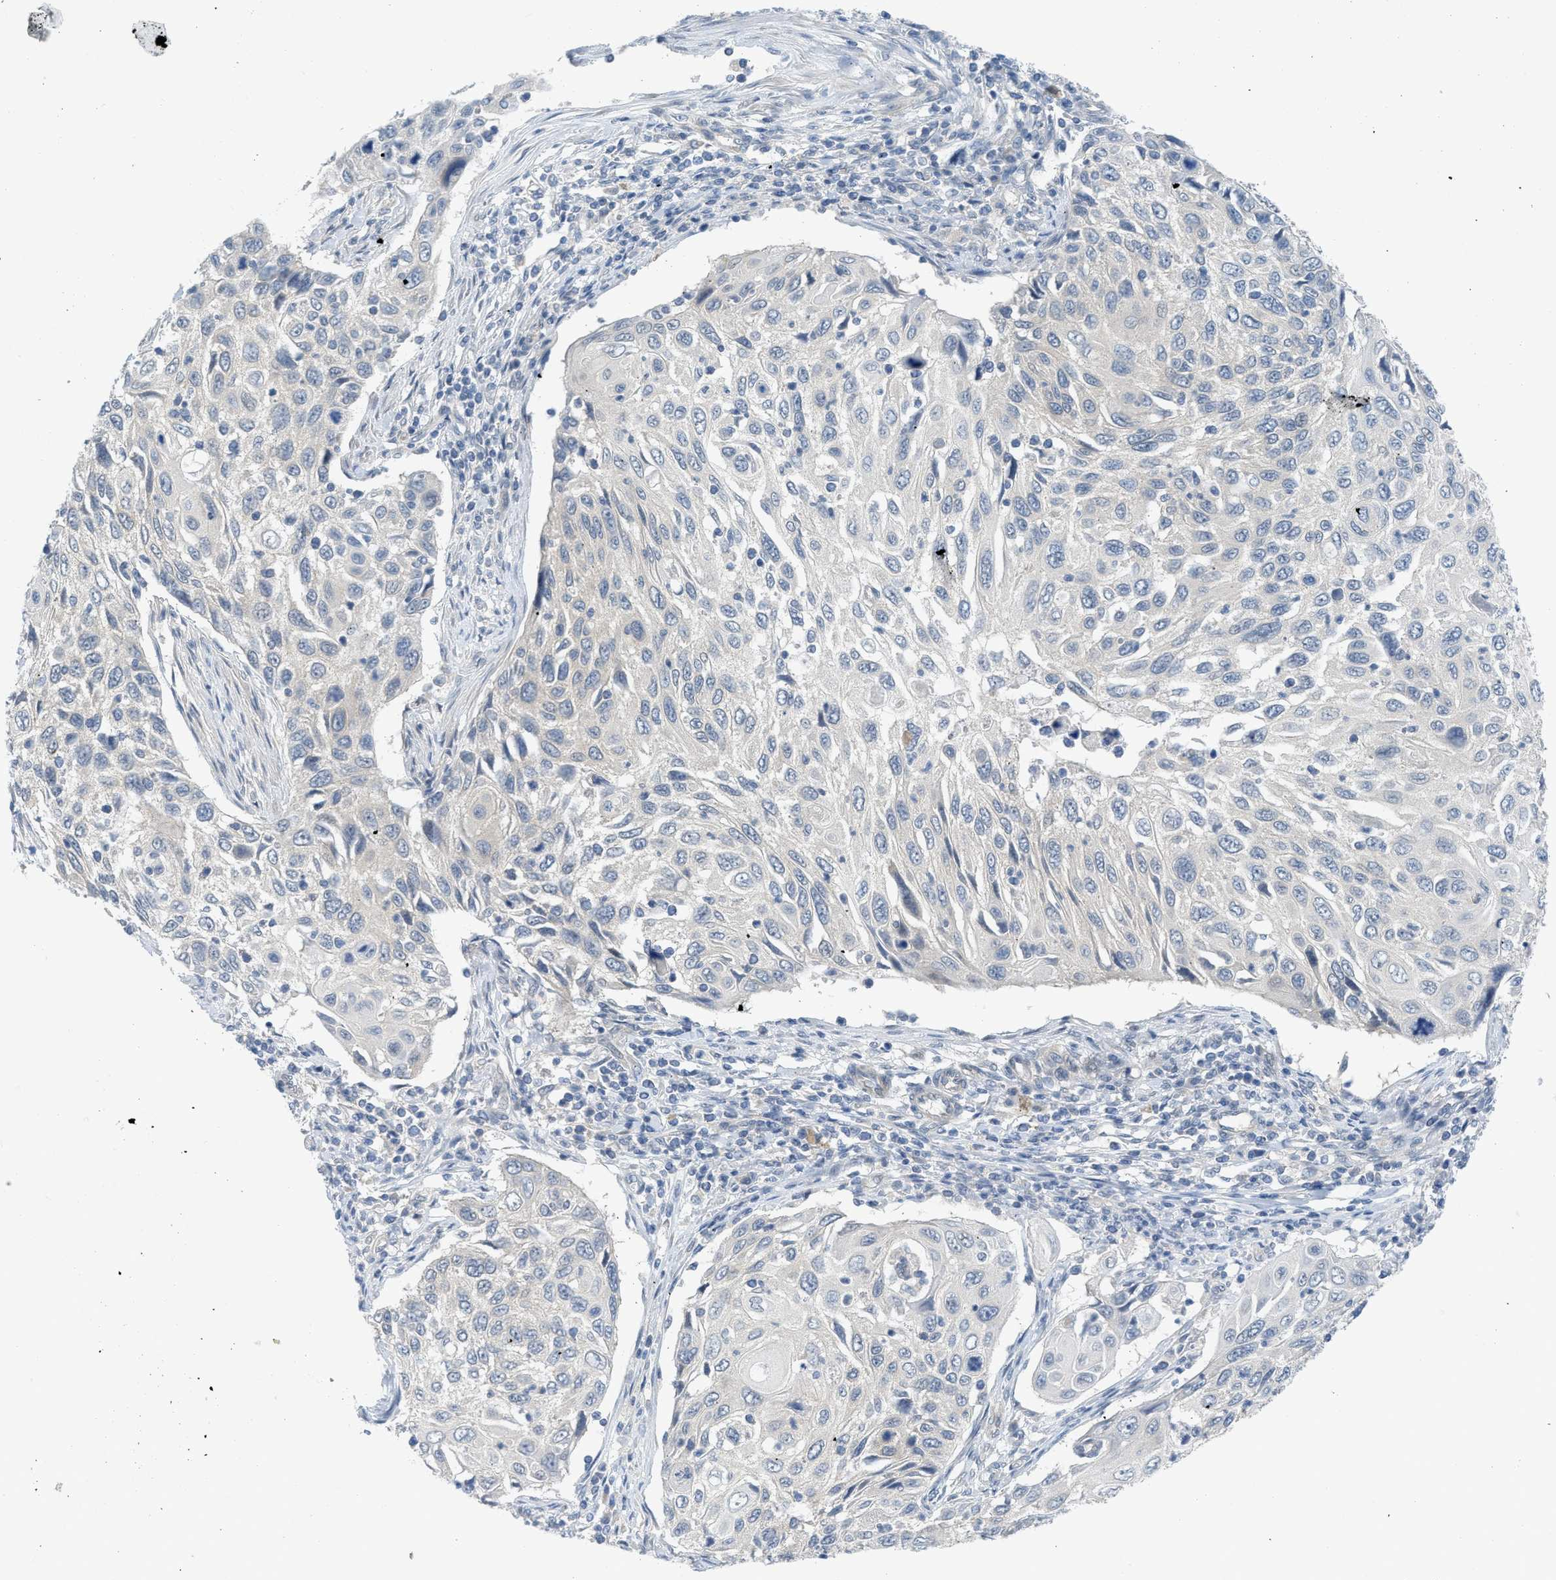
{"staining": {"intensity": "negative", "quantity": "none", "location": "none"}, "tissue": "cervical cancer", "cell_type": "Tumor cells", "image_type": "cancer", "snomed": [{"axis": "morphology", "description": "Squamous cell carcinoma, NOS"}, {"axis": "topography", "description": "Cervix"}], "caption": "An image of human cervical squamous cell carcinoma is negative for staining in tumor cells.", "gene": "TNFAIP1", "patient": {"sex": "female", "age": 70}}